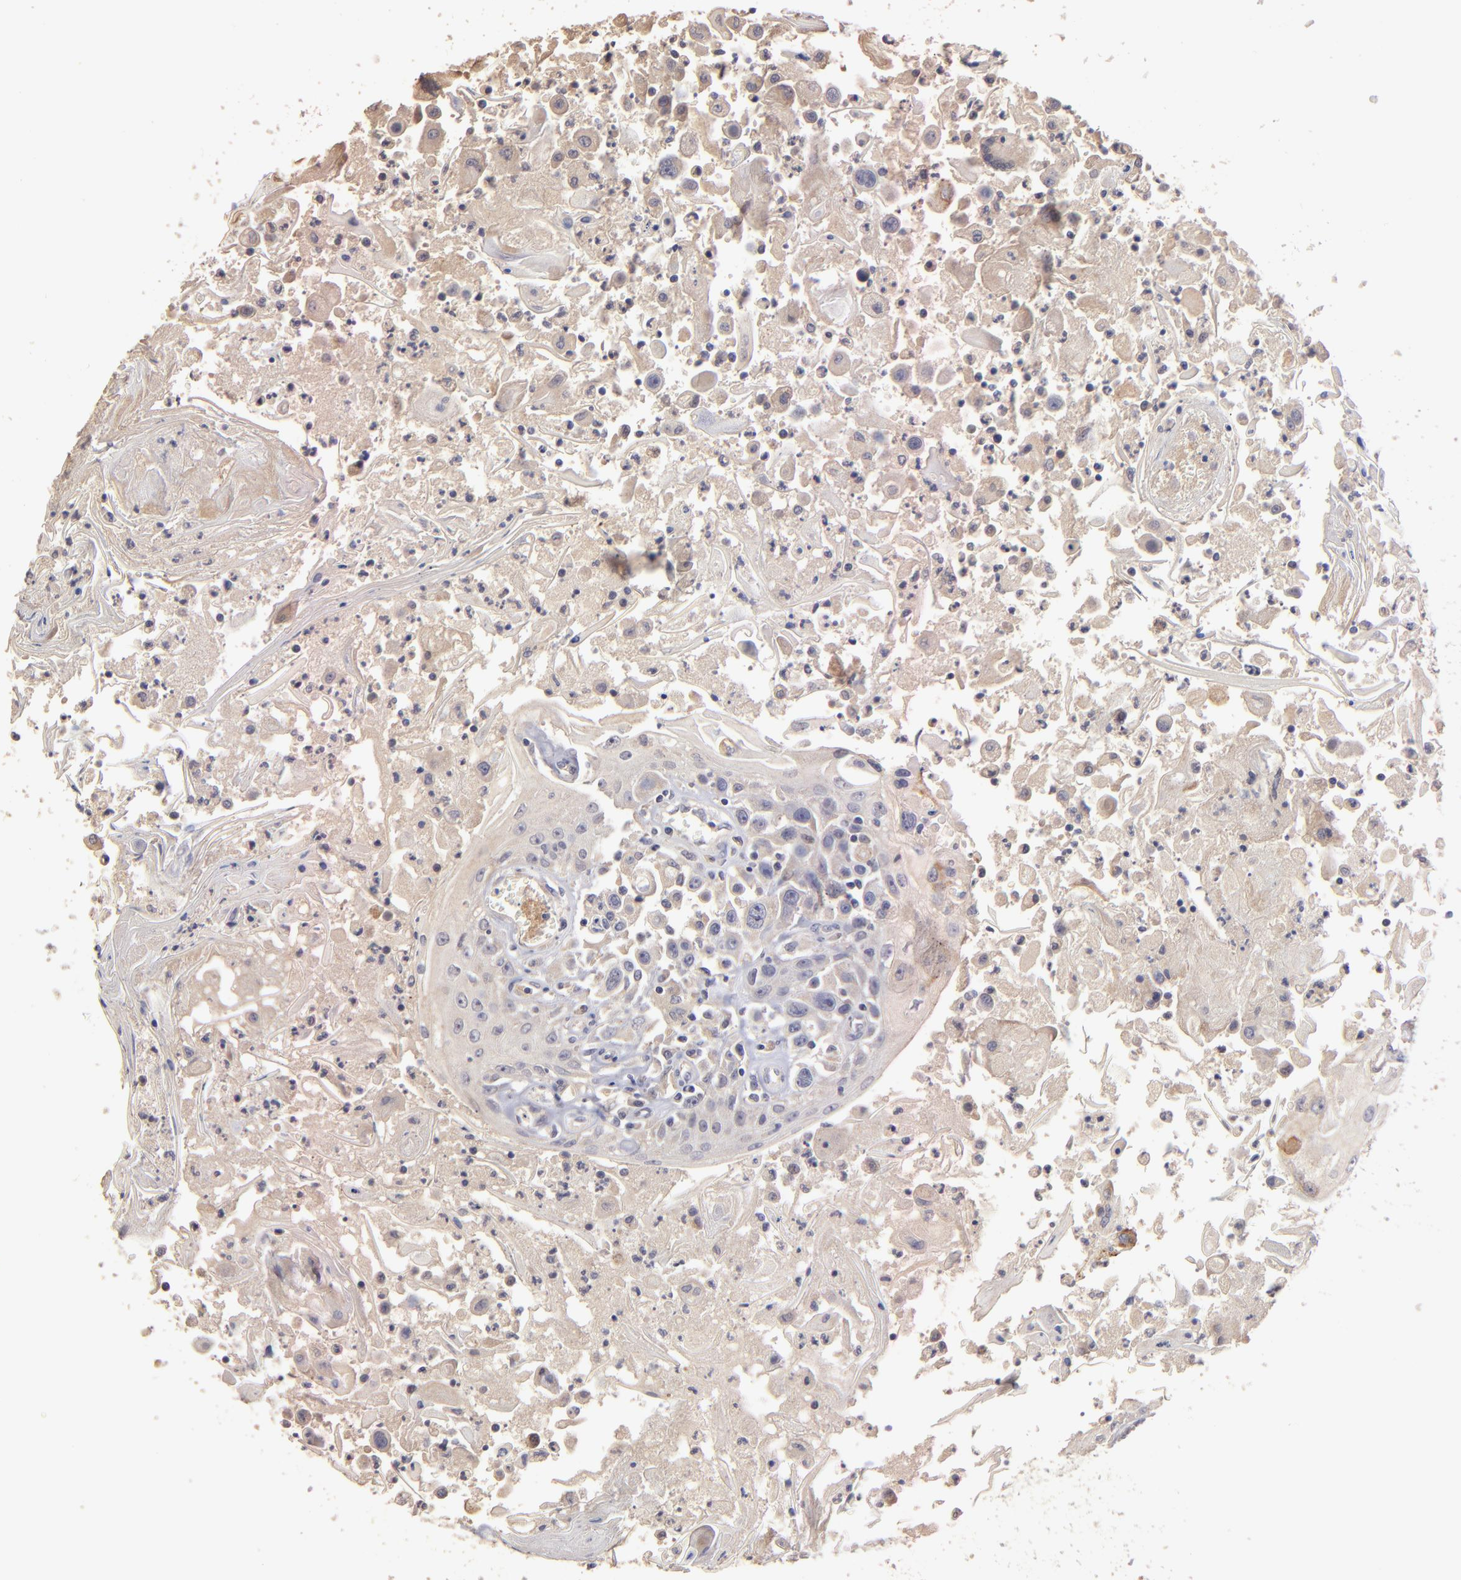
{"staining": {"intensity": "negative", "quantity": "none", "location": "none"}, "tissue": "head and neck cancer", "cell_type": "Tumor cells", "image_type": "cancer", "snomed": [{"axis": "morphology", "description": "Squamous cell carcinoma, NOS"}, {"axis": "topography", "description": "Oral tissue"}, {"axis": "topography", "description": "Head-Neck"}], "caption": "An image of squamous cell carcinoma (head and neck) stained for a protein demonstrates no brown staining in tumor cells.", "gene": "GNAZ", "patient": {"sex": "female", "age": 76}}